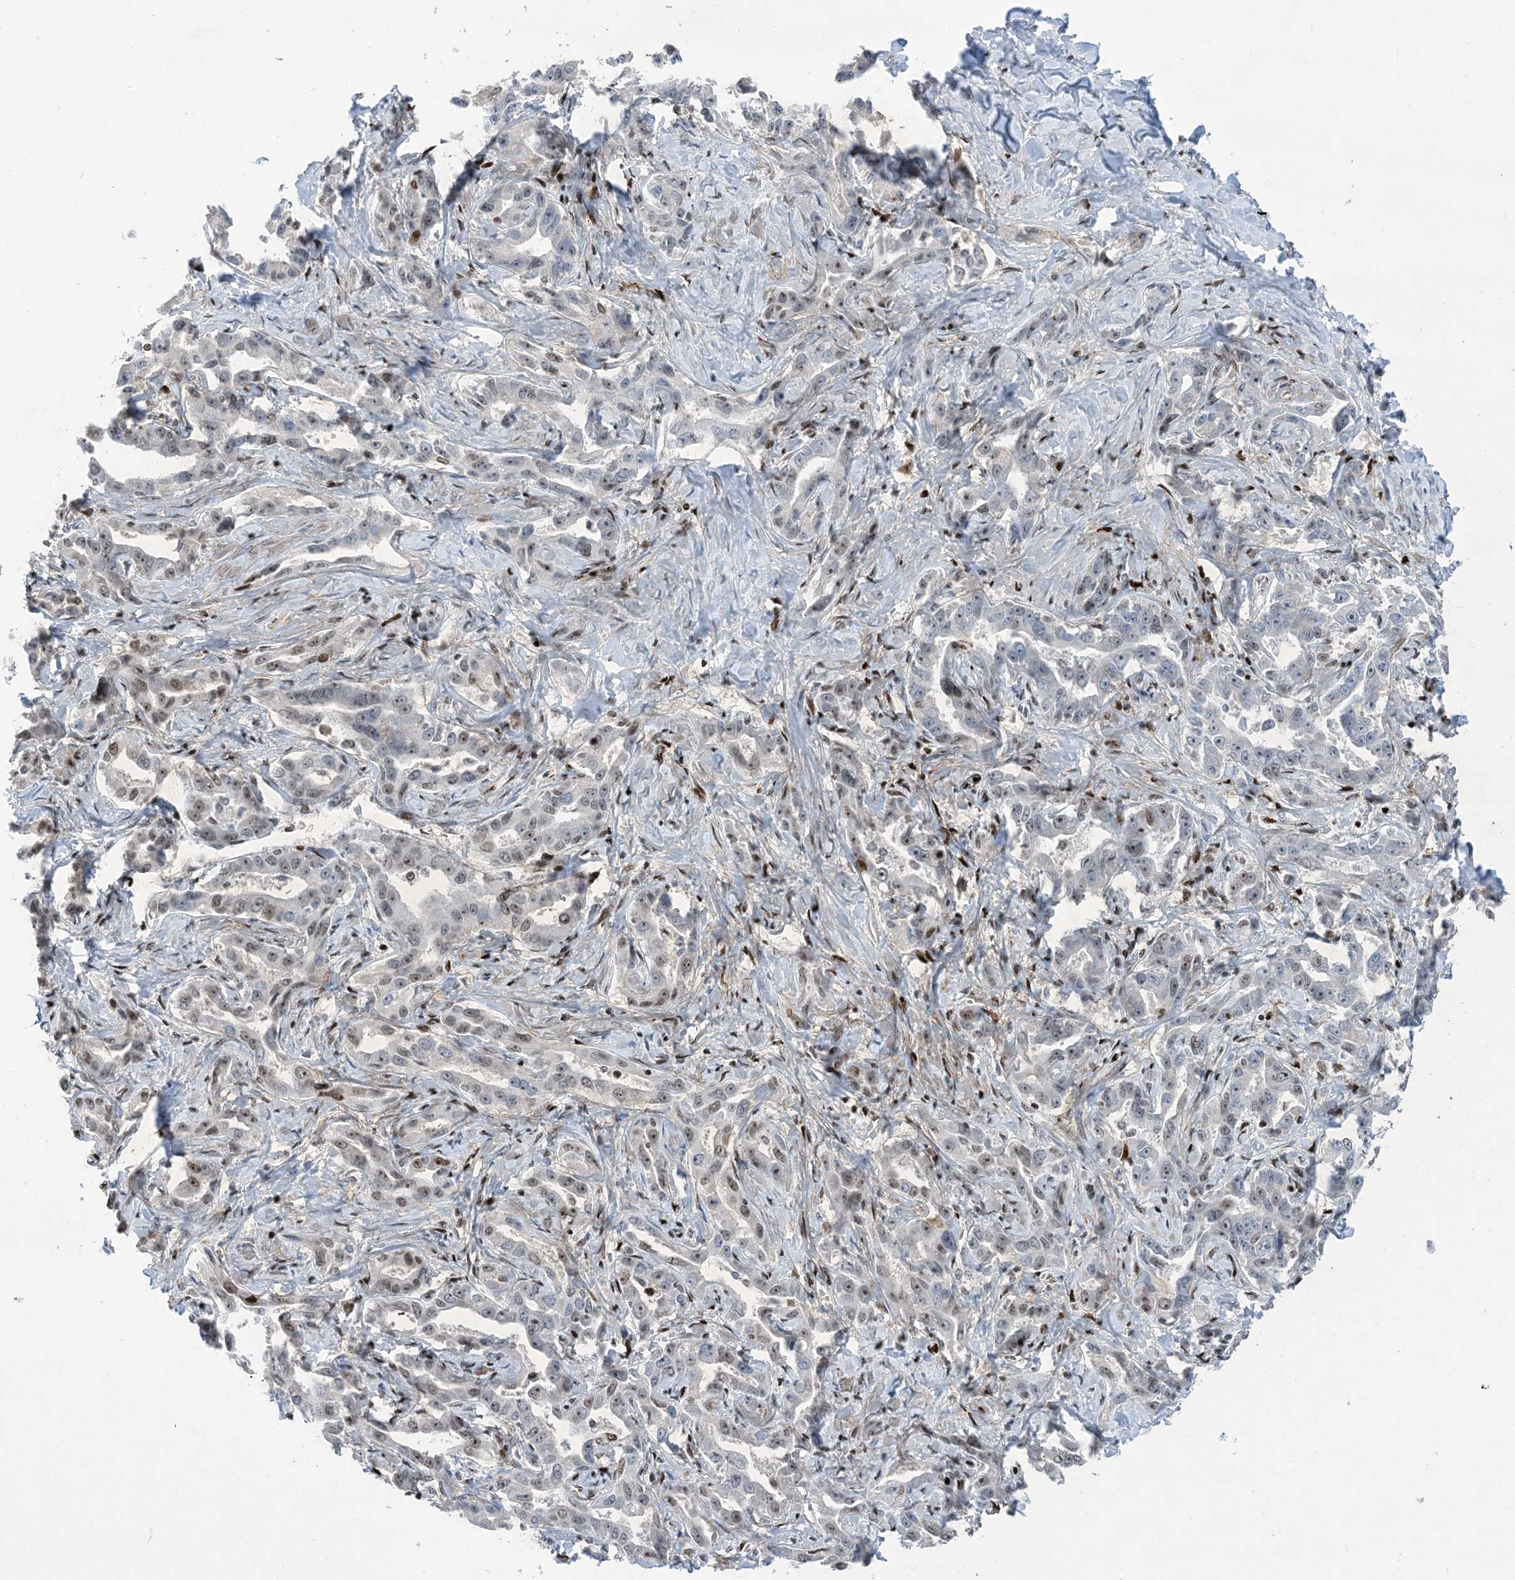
{"staining": {"intensity": "weak", "quantity": "<25%", "location": "nuclear"}, "tissue": "liver cancer", "cell_type": "Tumor cells", "image_type": "cancer", "snomed": [{"axis": "morphology", "description": "Cholangiocarcinoma"}, {"axis": "topography", "description": "Liver"}], "caption": "A photomicrograph of liver cancer stained for a protein shows no brown staining in tumor cells.", "gene": "SLC25A53", "patient": {"sex": "male", "age": 59}}